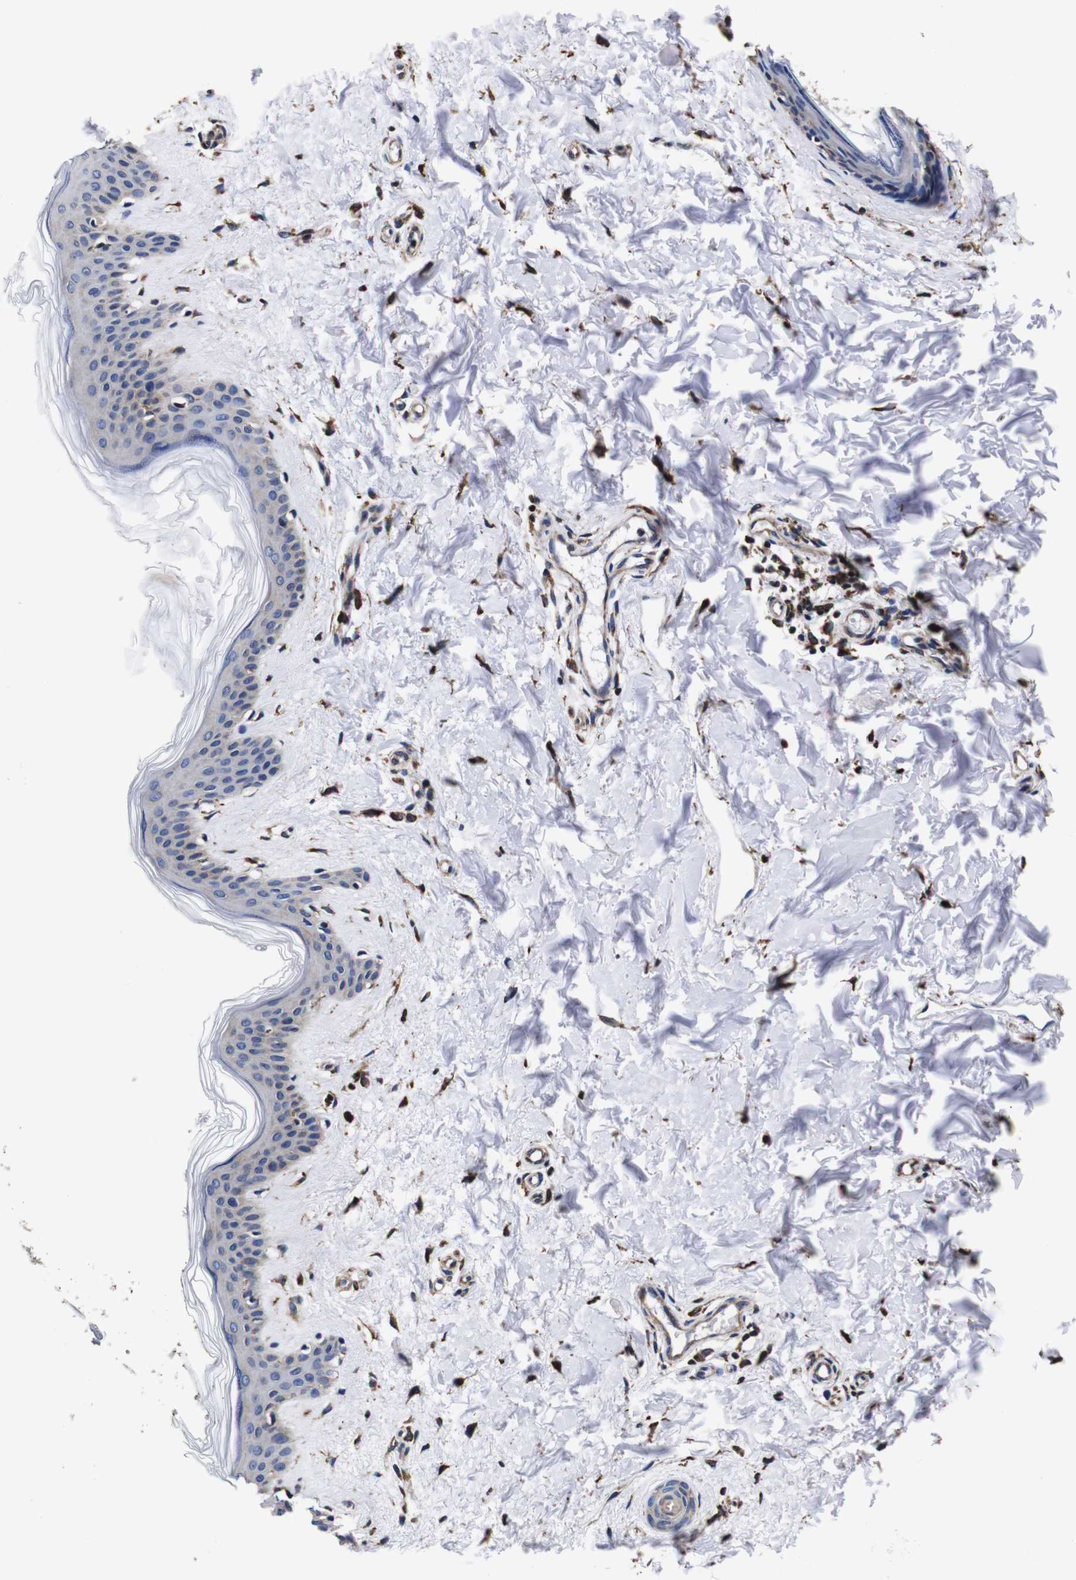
{"staining": {"intensity": "moderate", "quantity": ">75%", "location": "cytoplasmic/membranous"}, "tissue": "skin", "cell_type": "Fibroblasts", "image_type": "normal", "snomed": [{"axis": "morphology", "description": "Normal tissue, NOS"}, {"axis": "topography", "description": "Skin"}], "caption": "This micrograph shows normal skin stained with IHC to label a protein in brown. The cytoplasmic/membranous of fibroblasts show moderate positivity for the protein. Nuclei are counter-stained blue.", "gene": "PPIB", "patient": {"sex": "female", "age": 41}}